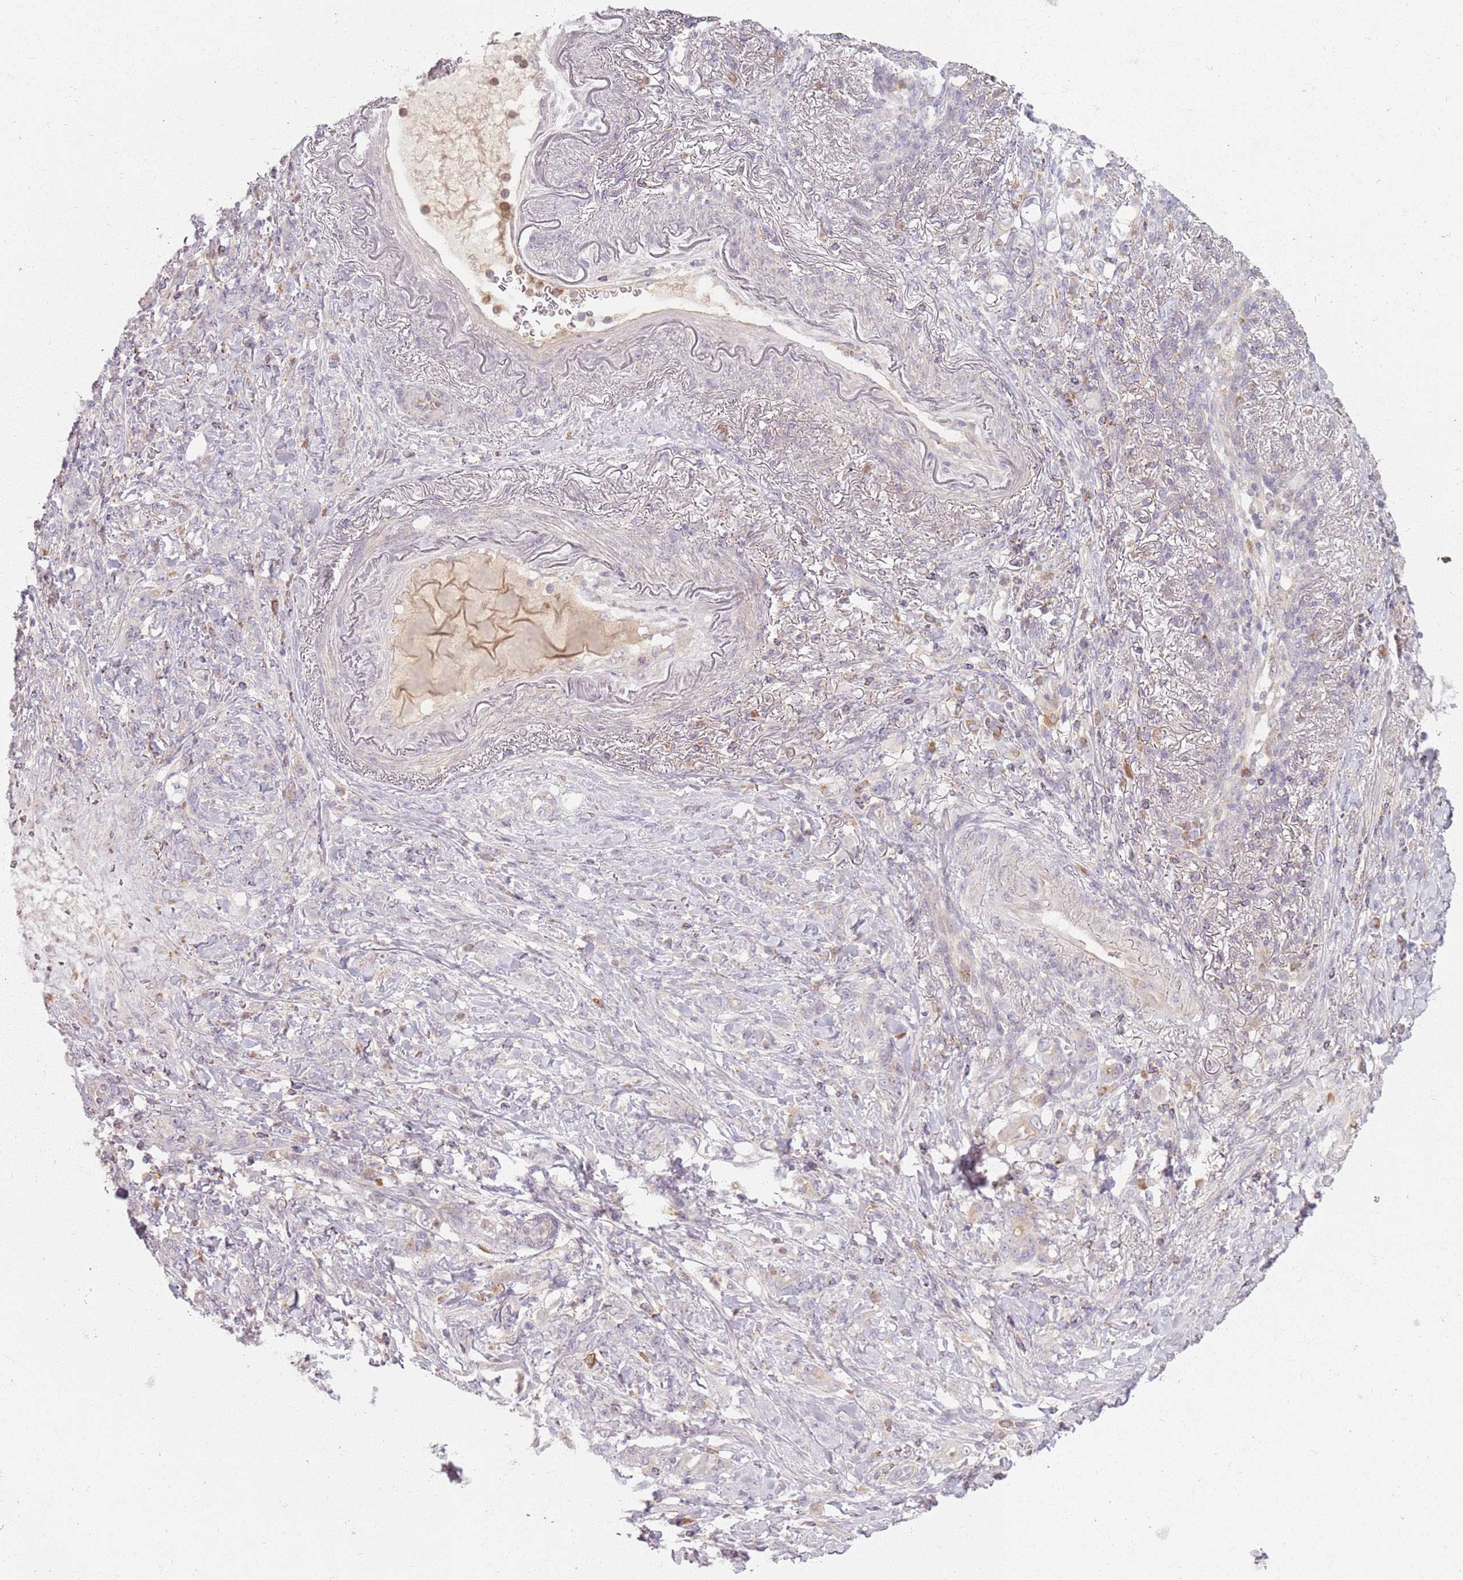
{"staining": {"intensity": "negative", "quantity": "none", "location": "none"}, "tissue": "stomach cancer", "cell_type": "Tumor cells", "image_type": "cancer", "snomed": [{"axis": "morphology", "description": "Normal tissue, NOS"}, {"axis": "morphology", "description": "Adenocarcinoma, NOS"}, {"axis": "topography", "description": "Stomach"}], "caption": "Immunohistochemical staining of stomach adenocarcinoma reveals no significant expression in tumor cells. (Stains: DAB (3,3'-diaminobenzidine) IHC with hematoxylin counter stain, Microscopy: brightfield microscopy at high magnification).", "gene": "ZDHHC2", "patient": {"sex": "female", "age": 79}}